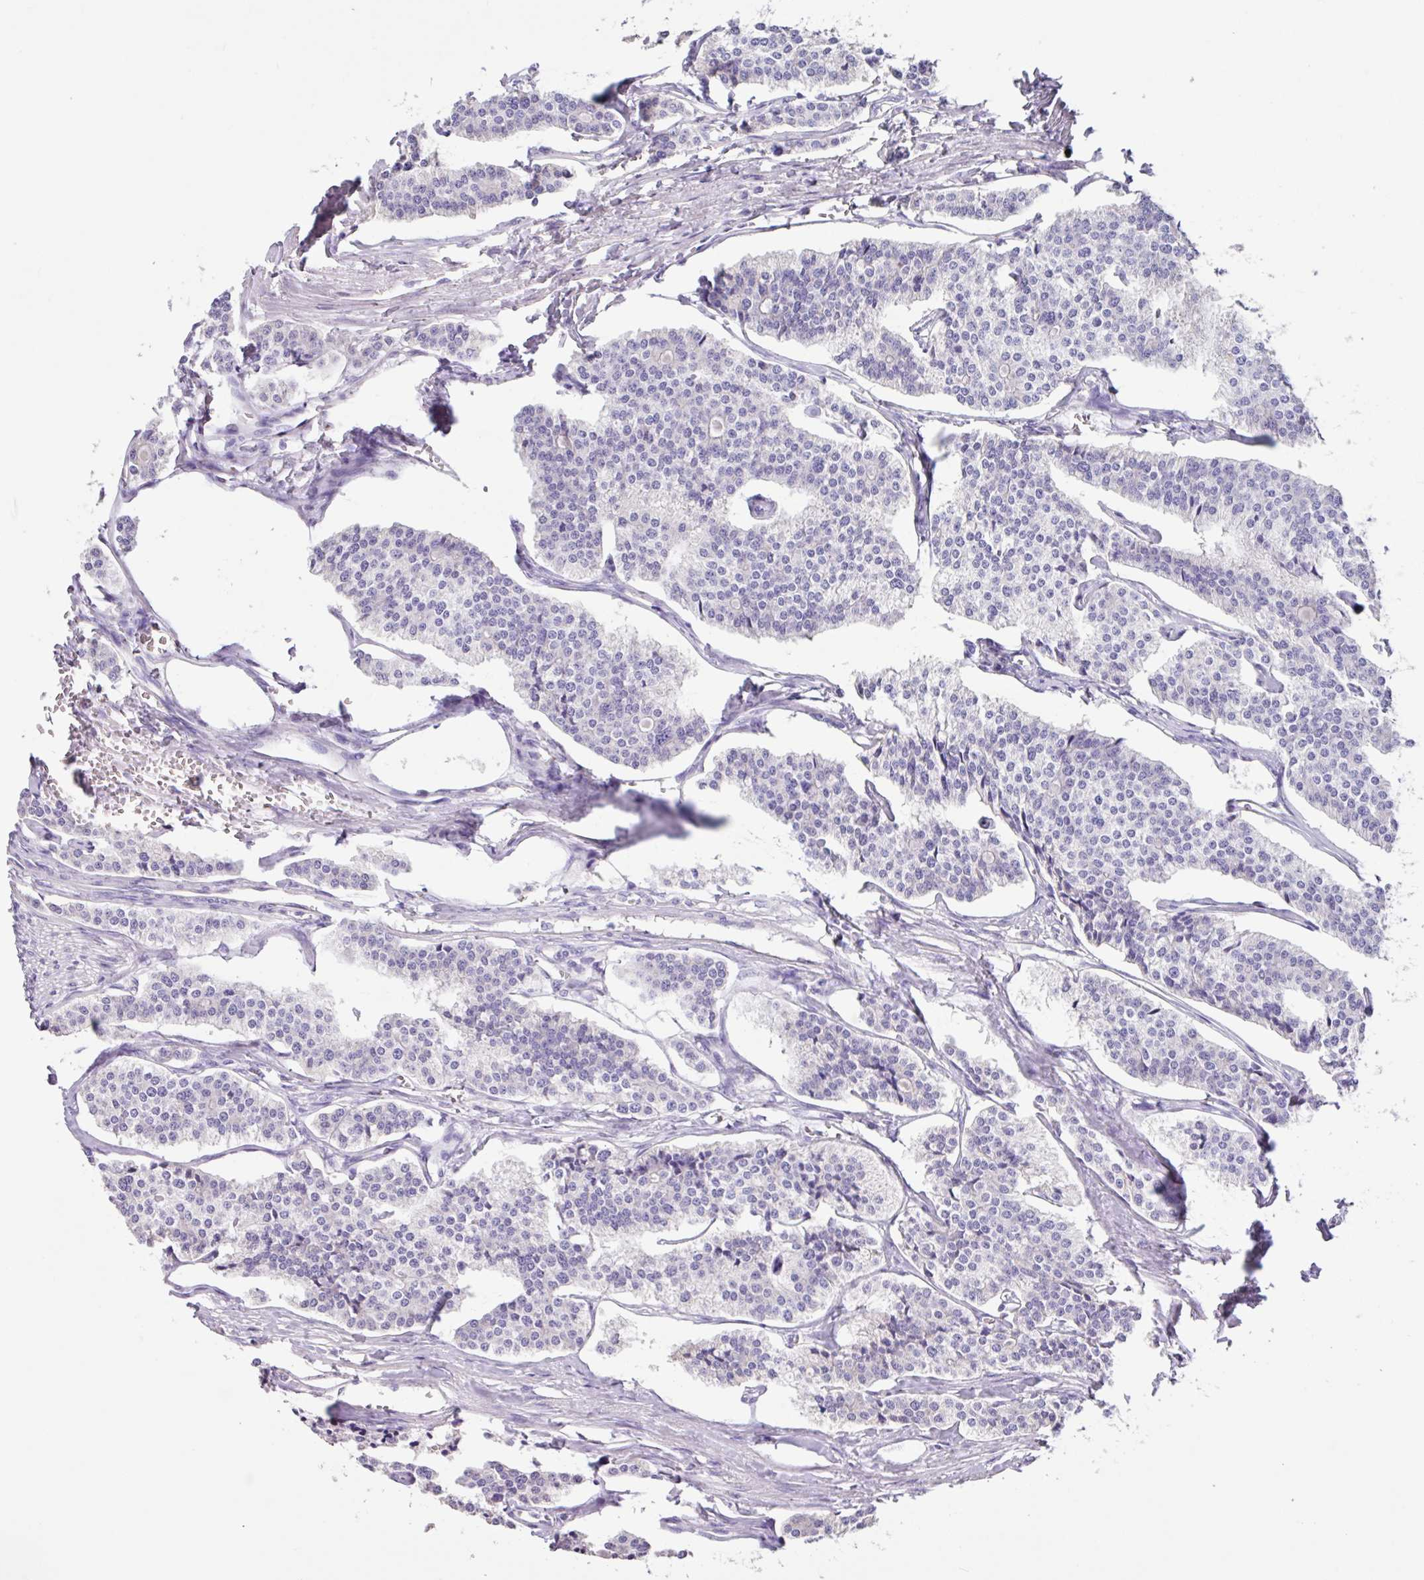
{"staining": {"intensity": "negative", "quantity": "none", "location": "none"}, "tissue": "carcinoid", "cell_type": "Tumor cells", "image_type": "cancer", "snomed": [{"axis": "morphology", "description": "Carcinoid, malignant, NOS"}, {"axis": "topography", "description": "Small intestine"}], "caption": "Immunohistochemistry of malignant carcinoid reveals no staining in tumor cells.", "gene": "ZG16", "patient": {"sex": "male", "age": 63}}